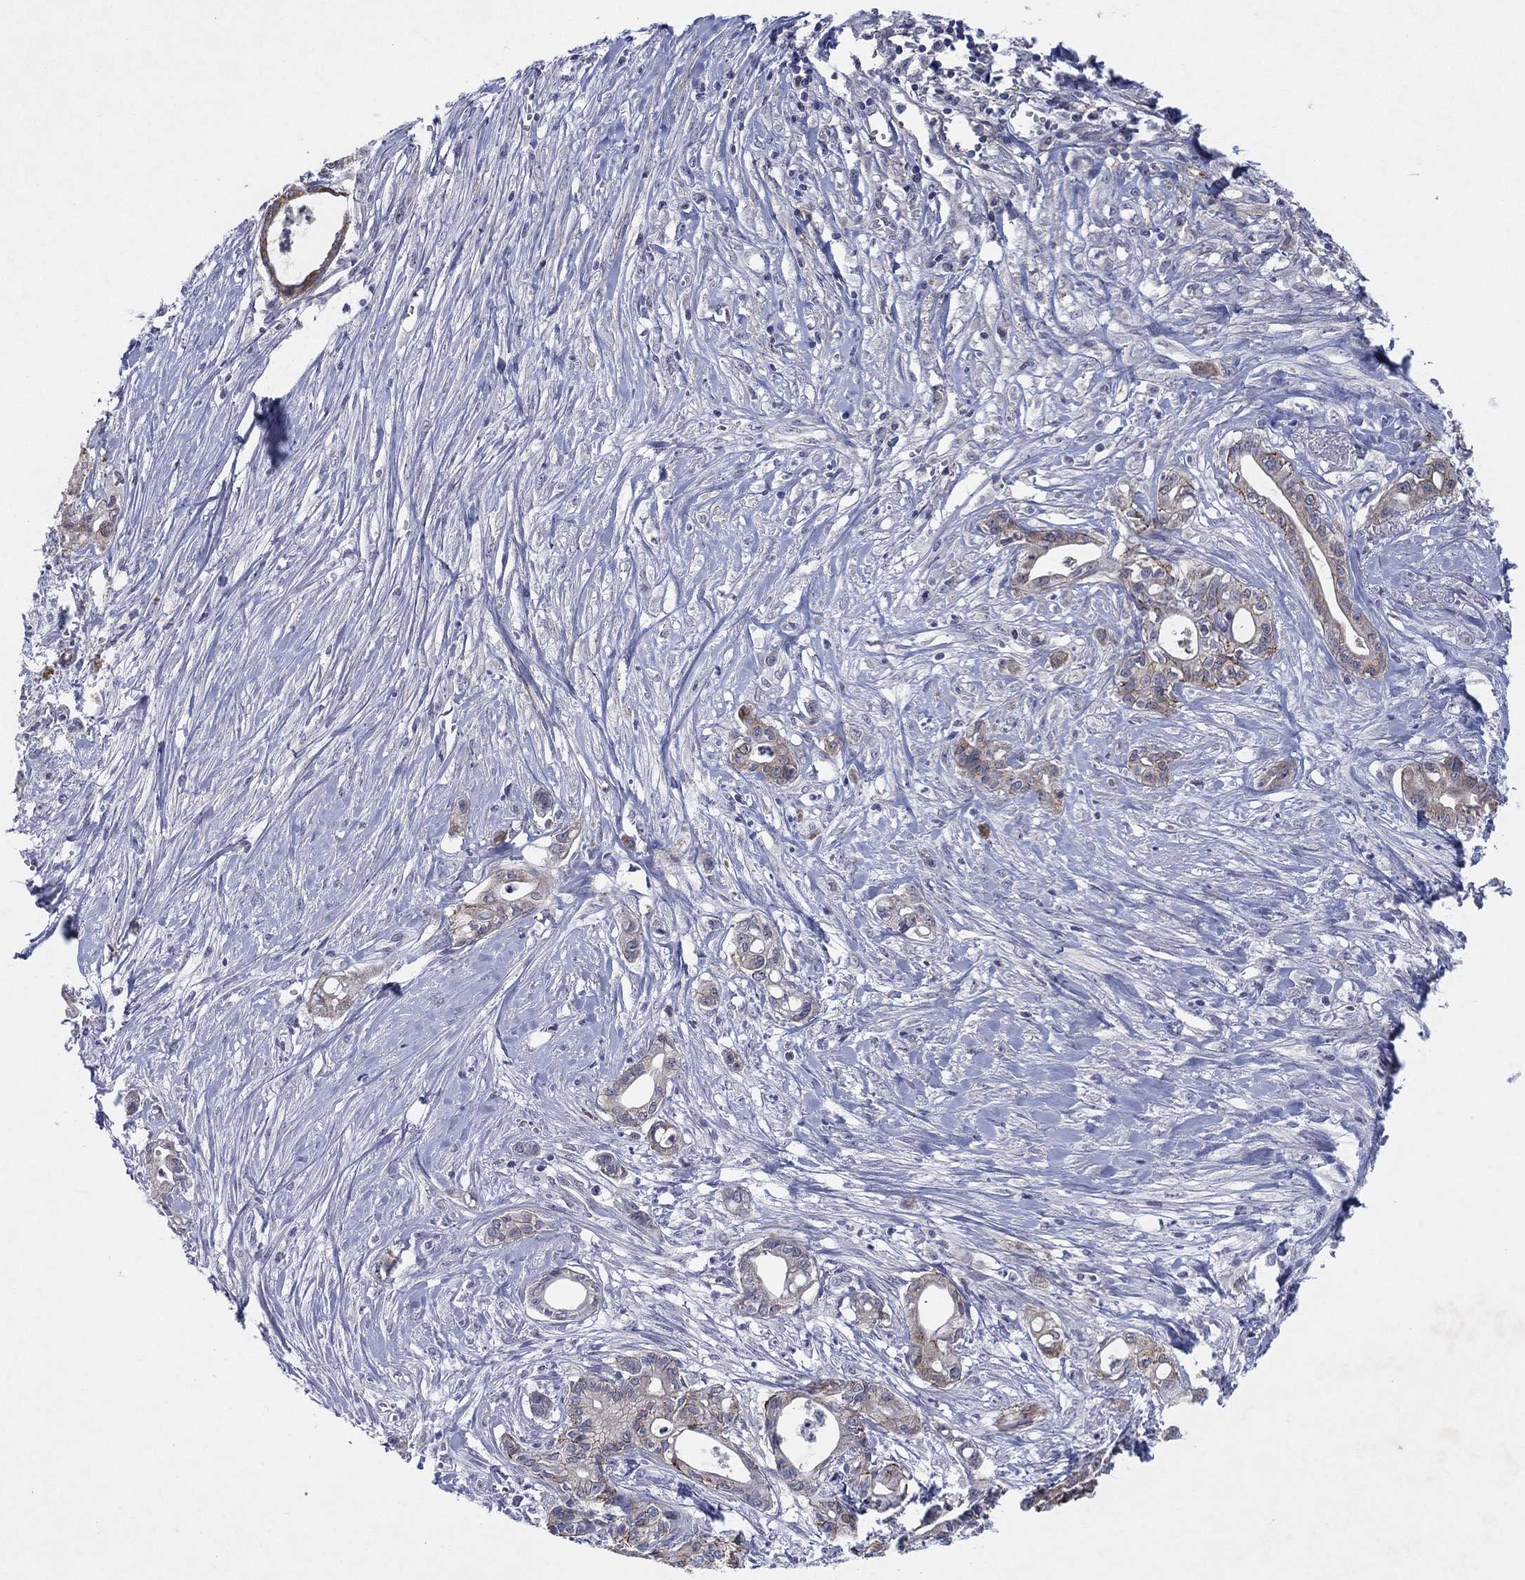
{"staining": {"intensity": "strong", "quantity": "<25%", "location": "cytoplasmic/membranous"}, "tissue": "pancreatic cancer", "cell_type": "Tumor cells", "image_type": "cancer", "snomed": [{"axis": "morphology", "description": "Adenocarcinoma, NOS"}, {"axis": "topography", "description": "Pancreas"}], "caption": "IHC micrograph of human pancreatic cancer stained for a protein (brown), which displays medium levels of strong cytoplasmic/membranous positivity in about <25% of tumor cells.", "gene": "SDC1", "patient": {"sex": "male", "age": 71}}